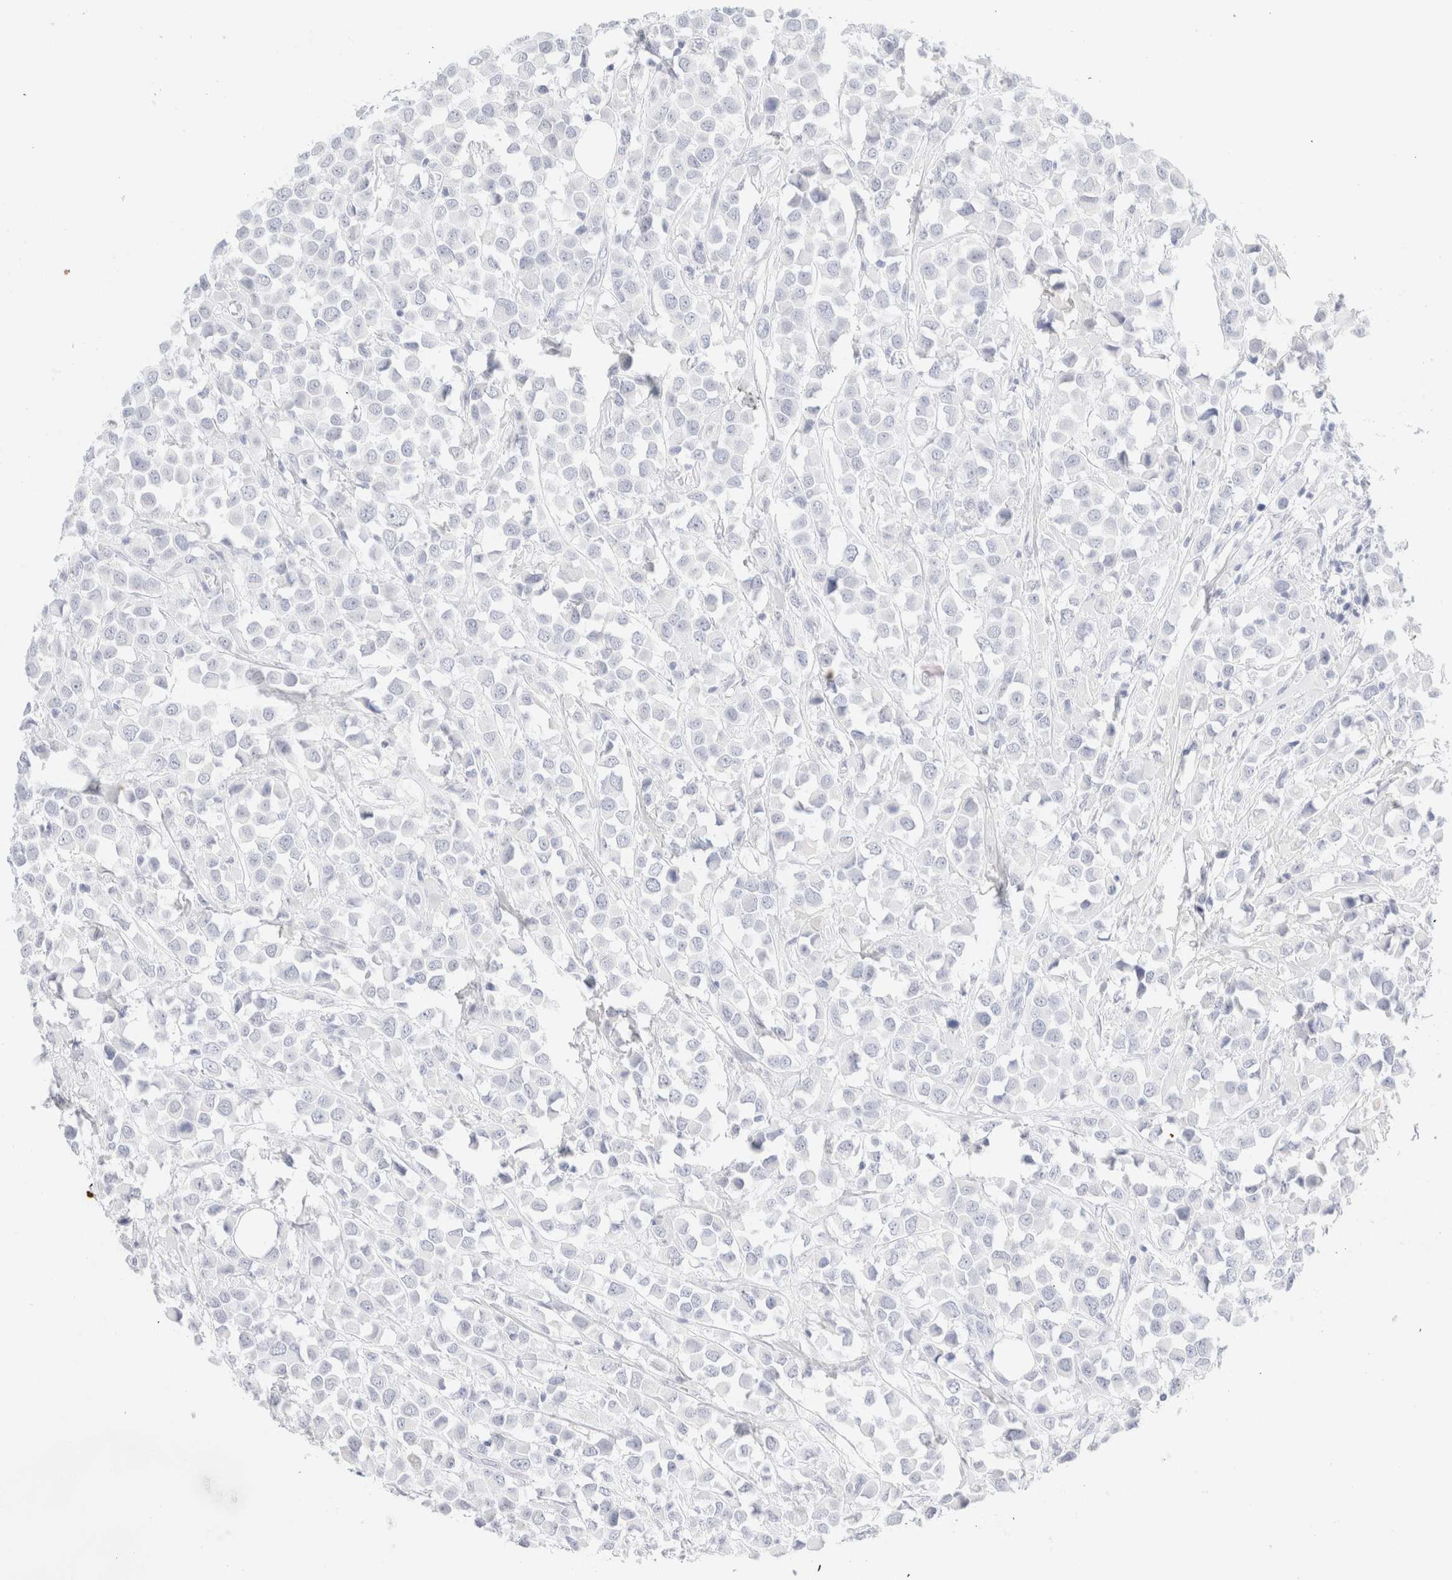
{"staining": {"intensity": "negative", "quantity": "none", "location": "none"}, "tissue": "breast cancer", "cell_type": "Tumor cells", "image_type": "cancer", "snomed": [{"axis": "morphology", "description": "Duct carcinoma"}, {"axis": "topography", "description": "Breast"}], "caption": "Tumor cells are negative for protein expression in human breast cancer.", "gene": "KRT15", "patient": {"sex": "female", "age": 61}}